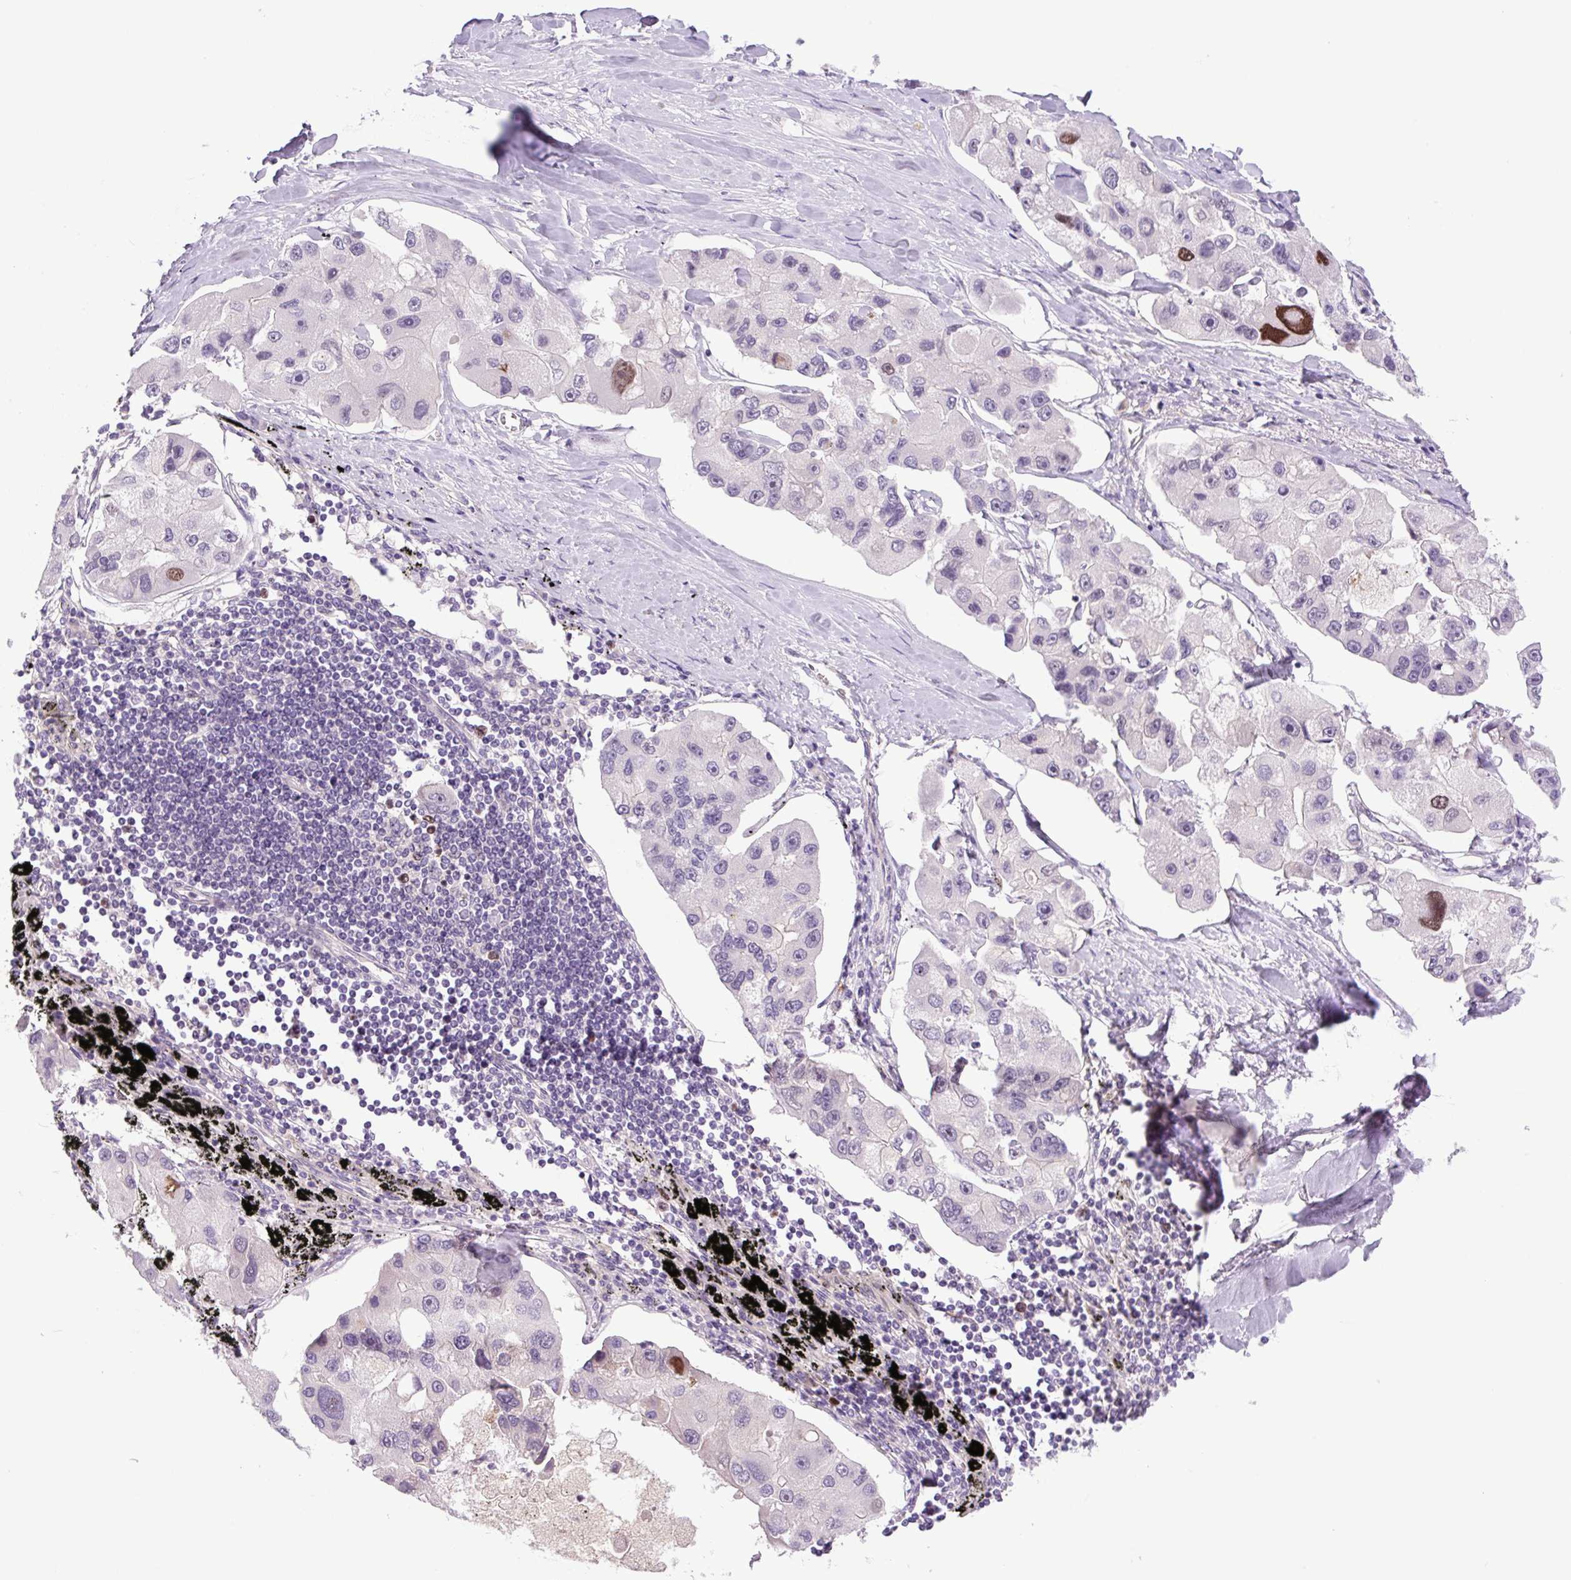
{"staining": {"intensity": "moderate", "quantity": "<25%", "location": "nuclear"}, "tissue": "lung cancer", "cell_type": "Tumor cells", "image_type": "cancer", "snomed": [{"axis": "morphology", "description": "Adenocarcinoma, NOS"}, {"axis": "topography", "description": "Lung"}], "caption": "Moderate nuclear staining for a protein is appreciated in about <25% of tumor cells of adenocarcinoma (lung) using immunohistochemistry (IHC).", "gene": "KIFC1", "patient": {"sex": "female", "age": 54}}